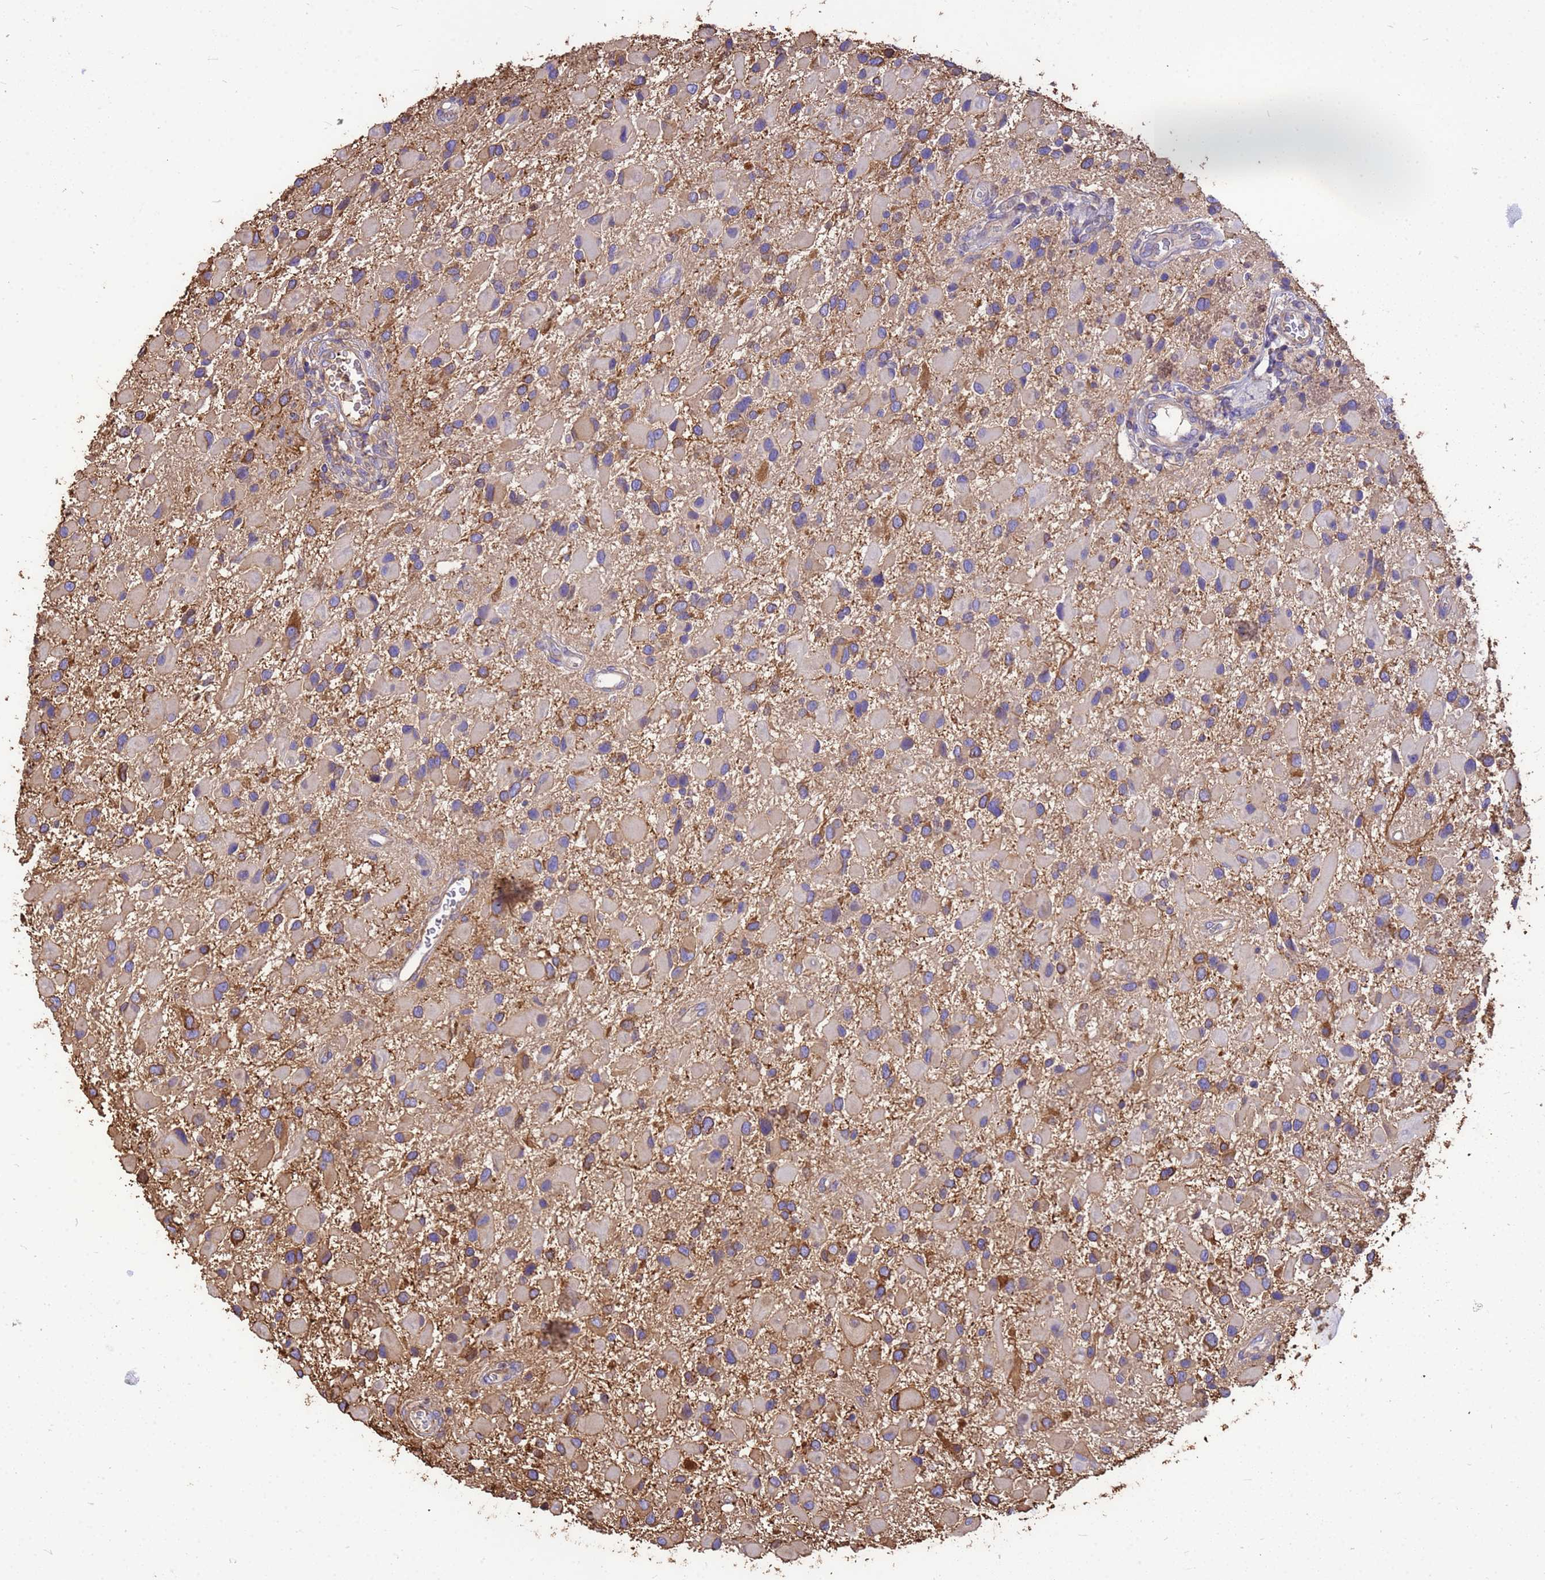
{"staining": {"intensity": "moderate", "quantity": "<25%", "location": "cytoplasmic/membranous"}, "tissue": "glioma", "cell_type": "Tumor cells", "image_type": "cancer", "snomed": [{"axis": "morphology", "description": "Glioma, malignant, High grade"}, {"axis": "topography", "description": "Brain"}], "caption": "DAB (3,3'-diaminobenzidine) immunohistochemical staining of human glioma demonstrates moderate cytoplasmic/membranous protein positivity in approximately <25% of tumor cells.", "gene": "TUBB1", "patient": {"sex": "male", "age": 53}}